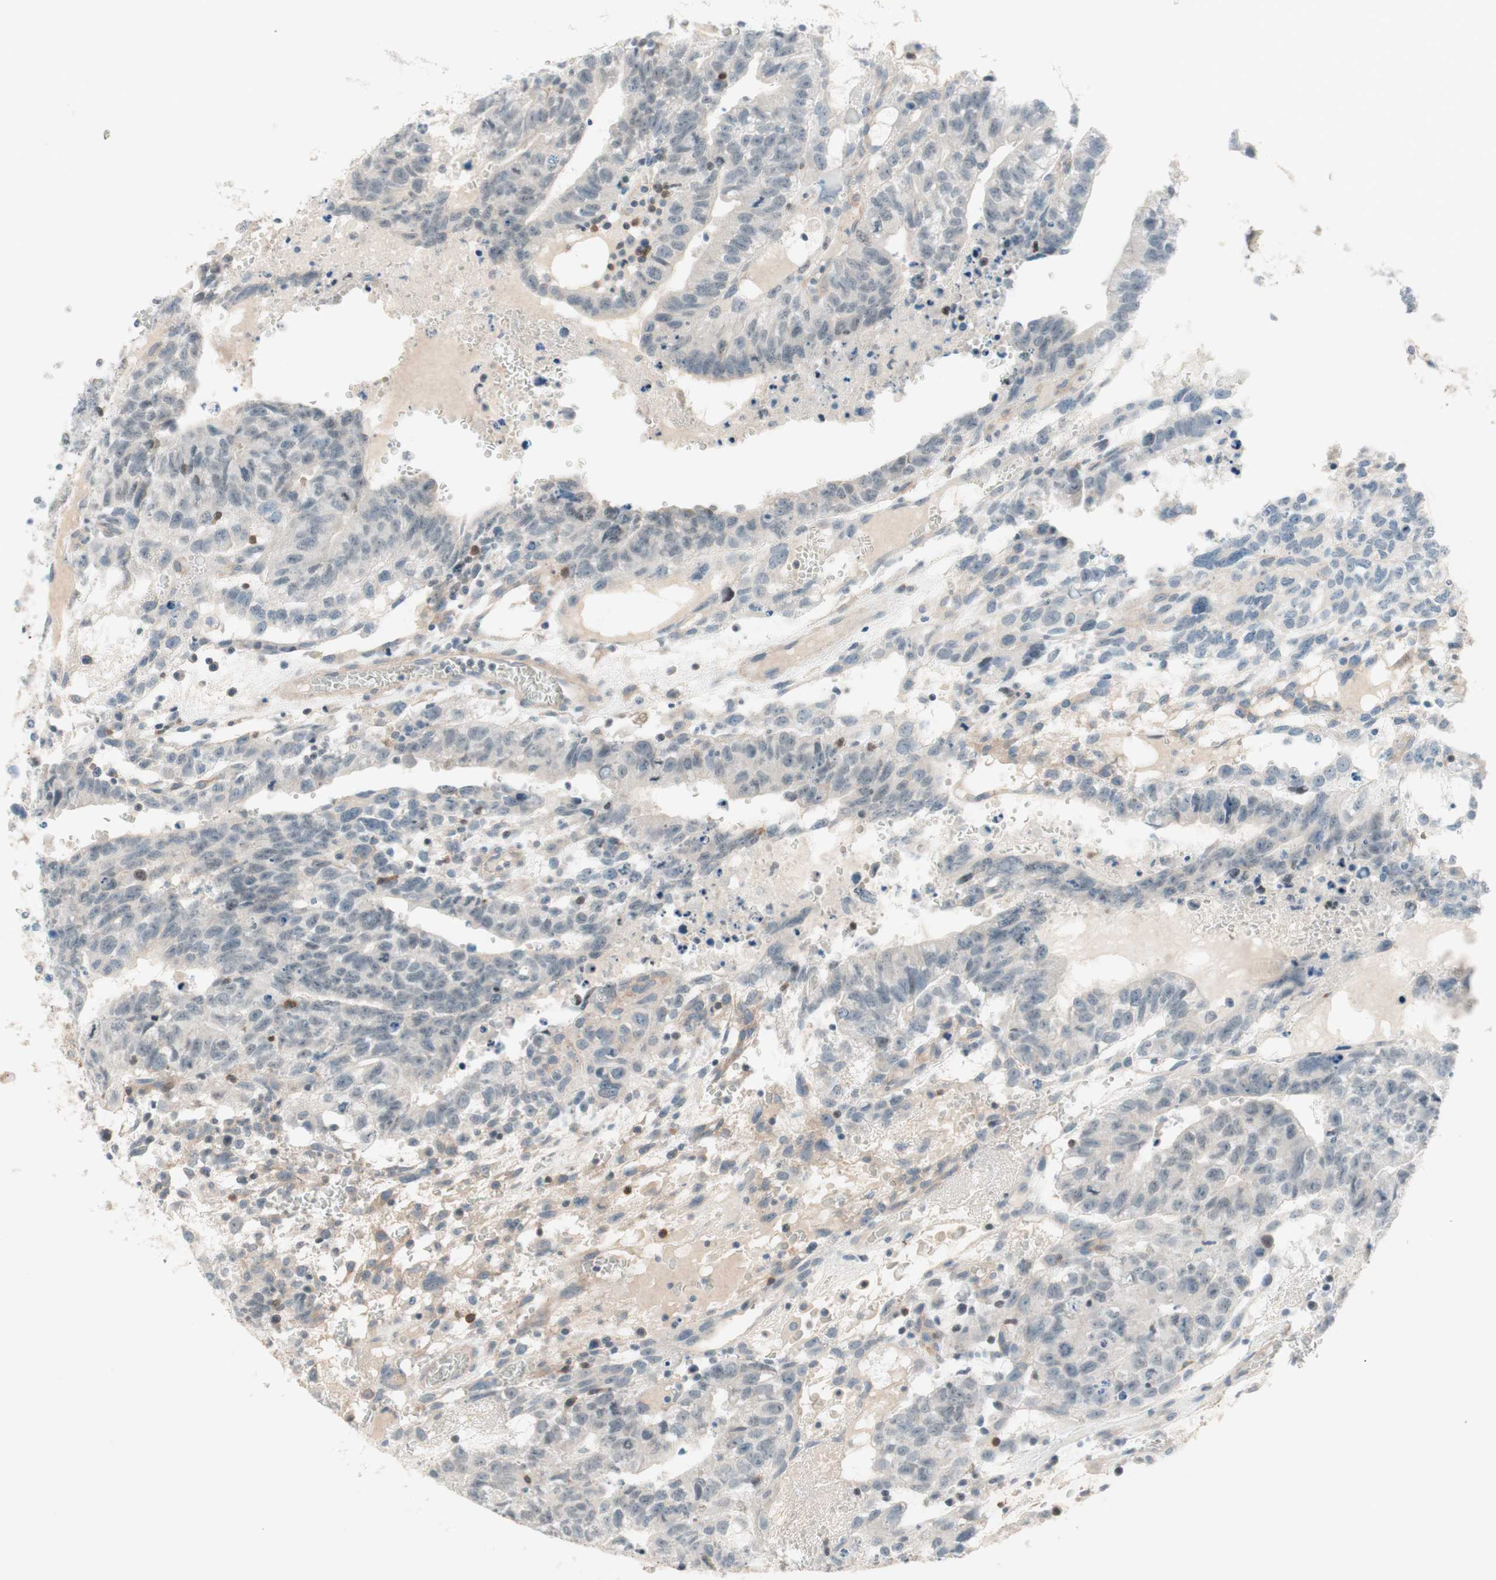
{"staining": {"intensity": "weak", "quantity": "<25%", "location": "nuclear"}, "tissue": "testis cancer", "cell_type": "Tumor cells", "image_type": "cancer", "snomed": [{"axis": "morphology", "description": "Seminoma, NOS"}, {"axis": "morphology", "description": "Carcinoma, Embryonal, NOS"}, {"axis": "topography", "description": "Testis"}], "caption": "This is an immunohistochemistry micrograph of human testis seminoma. There is no expression in tumor cells.", "gene": "JPH1", "patient": {"sex": "male", "age": 52}}